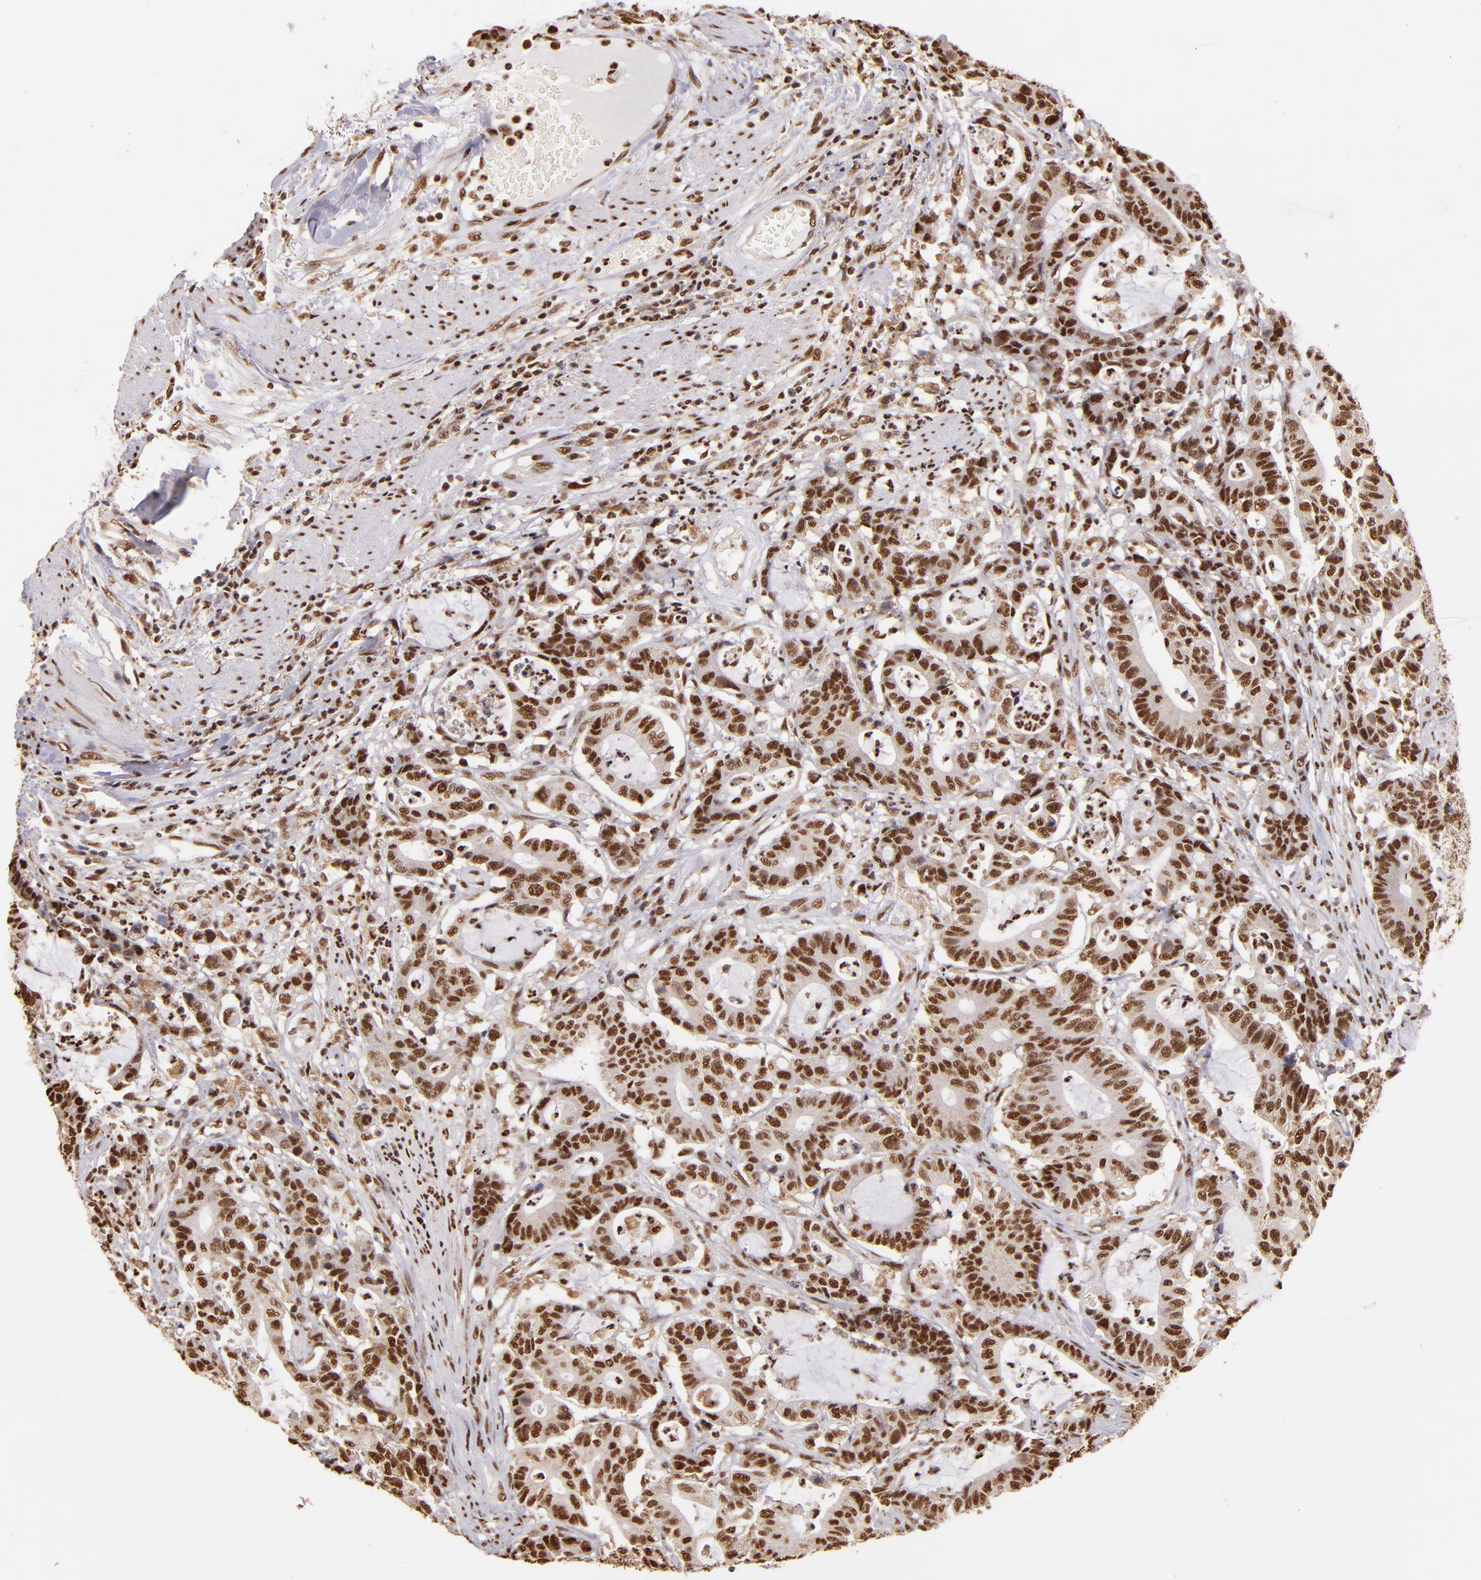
{"staining": {"intensity": "moderate", "quantity": ">75%", "location": "nuclear"}, "tissue": "colorectal cancer", "cell_type": "Tumor cells", "image_type": "cancer", "snomed": [{"axis": "morphology", "description": "Adenocarcinoma, NOS"}, {"axis": "topography", "description": "Colon"}], "caption": "This photomicrograph demonstrates IHC staining of adenocarcinoma (colorectal), with medium moderate nuclear positivity in about >75% of tumor cells.", "gene": "SP1", "patient": {"sex": "female", "age": 84}}